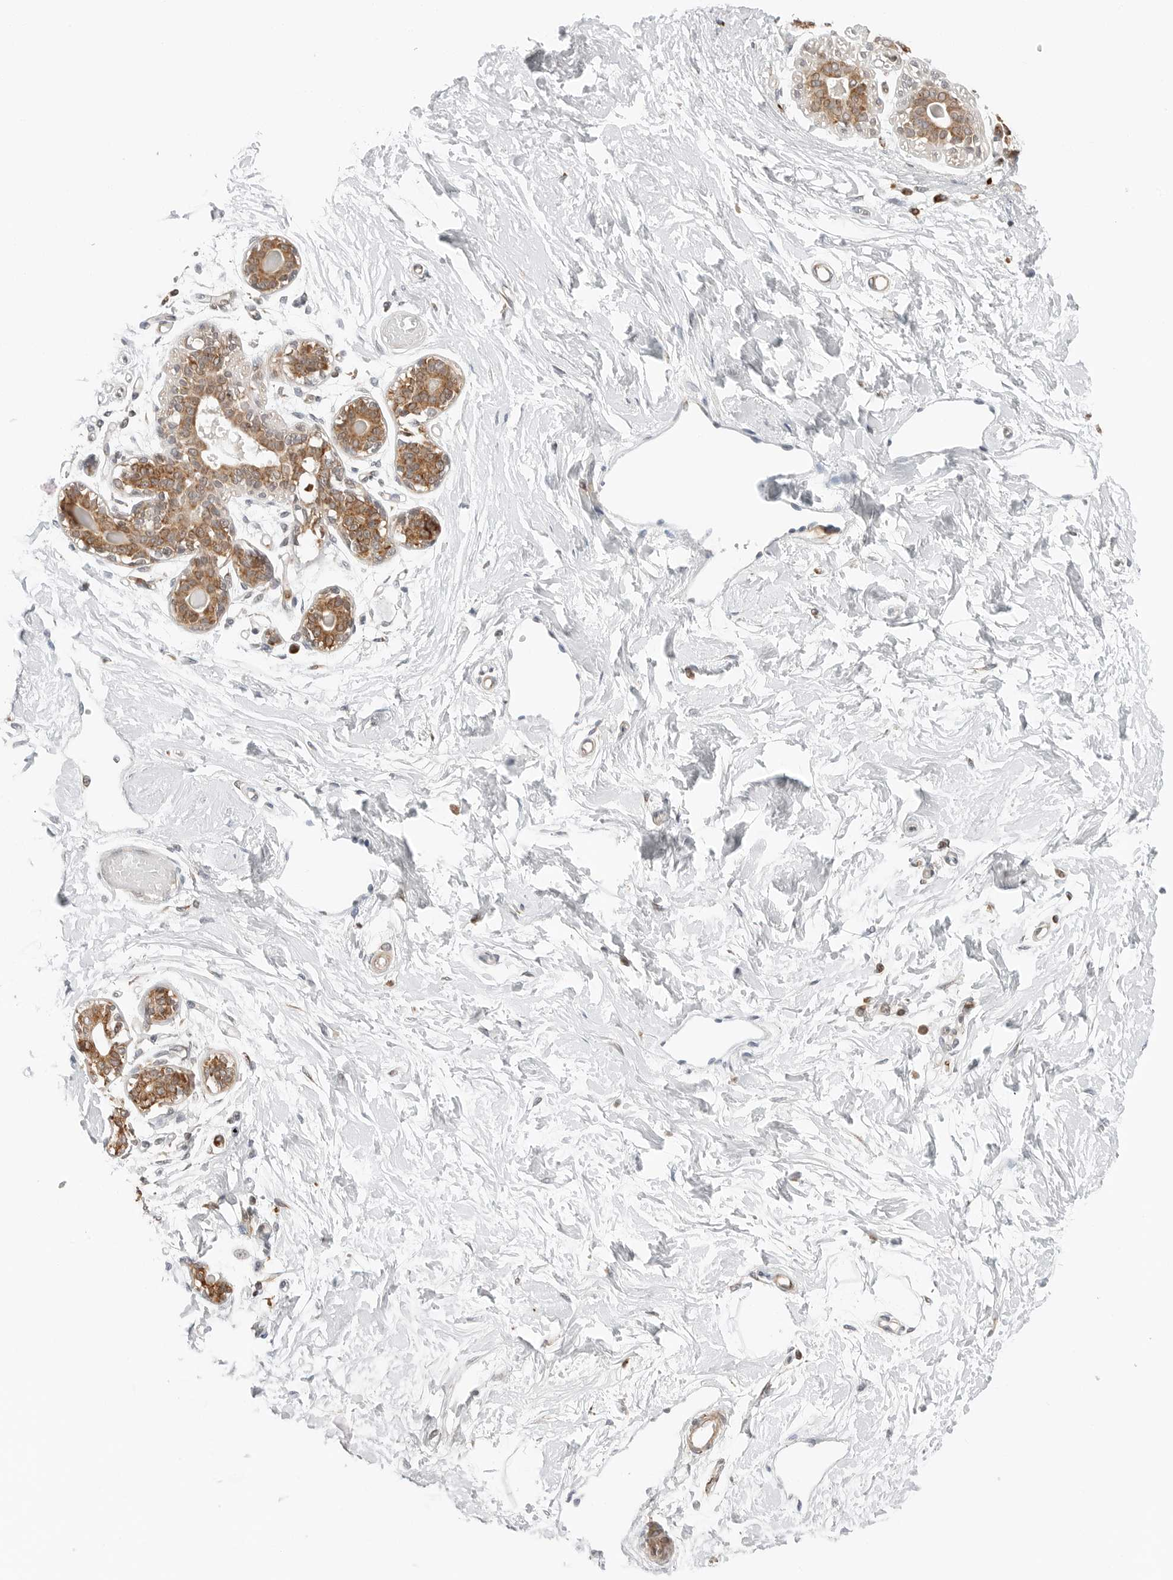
{"staining": {"intensity": "negative", "quantity": "none", "location": "none"}, "tissue": "breast", "cell_type": "Adipocytes", "image_type": "normal", "snomed": [{"axis": "morphology", "description": "Normal tissue, NOS"}, {"axis": "topography", "description": "Breast"}], "caption": "High power microscopy image of an IHC photomicrograph of normal breast, revealing no significant expression in adipocytes. (IHC, brightfield microscopy, high magnification).", "gene": "DYRK4", "patient": {"sex": "female", "age": 45}}